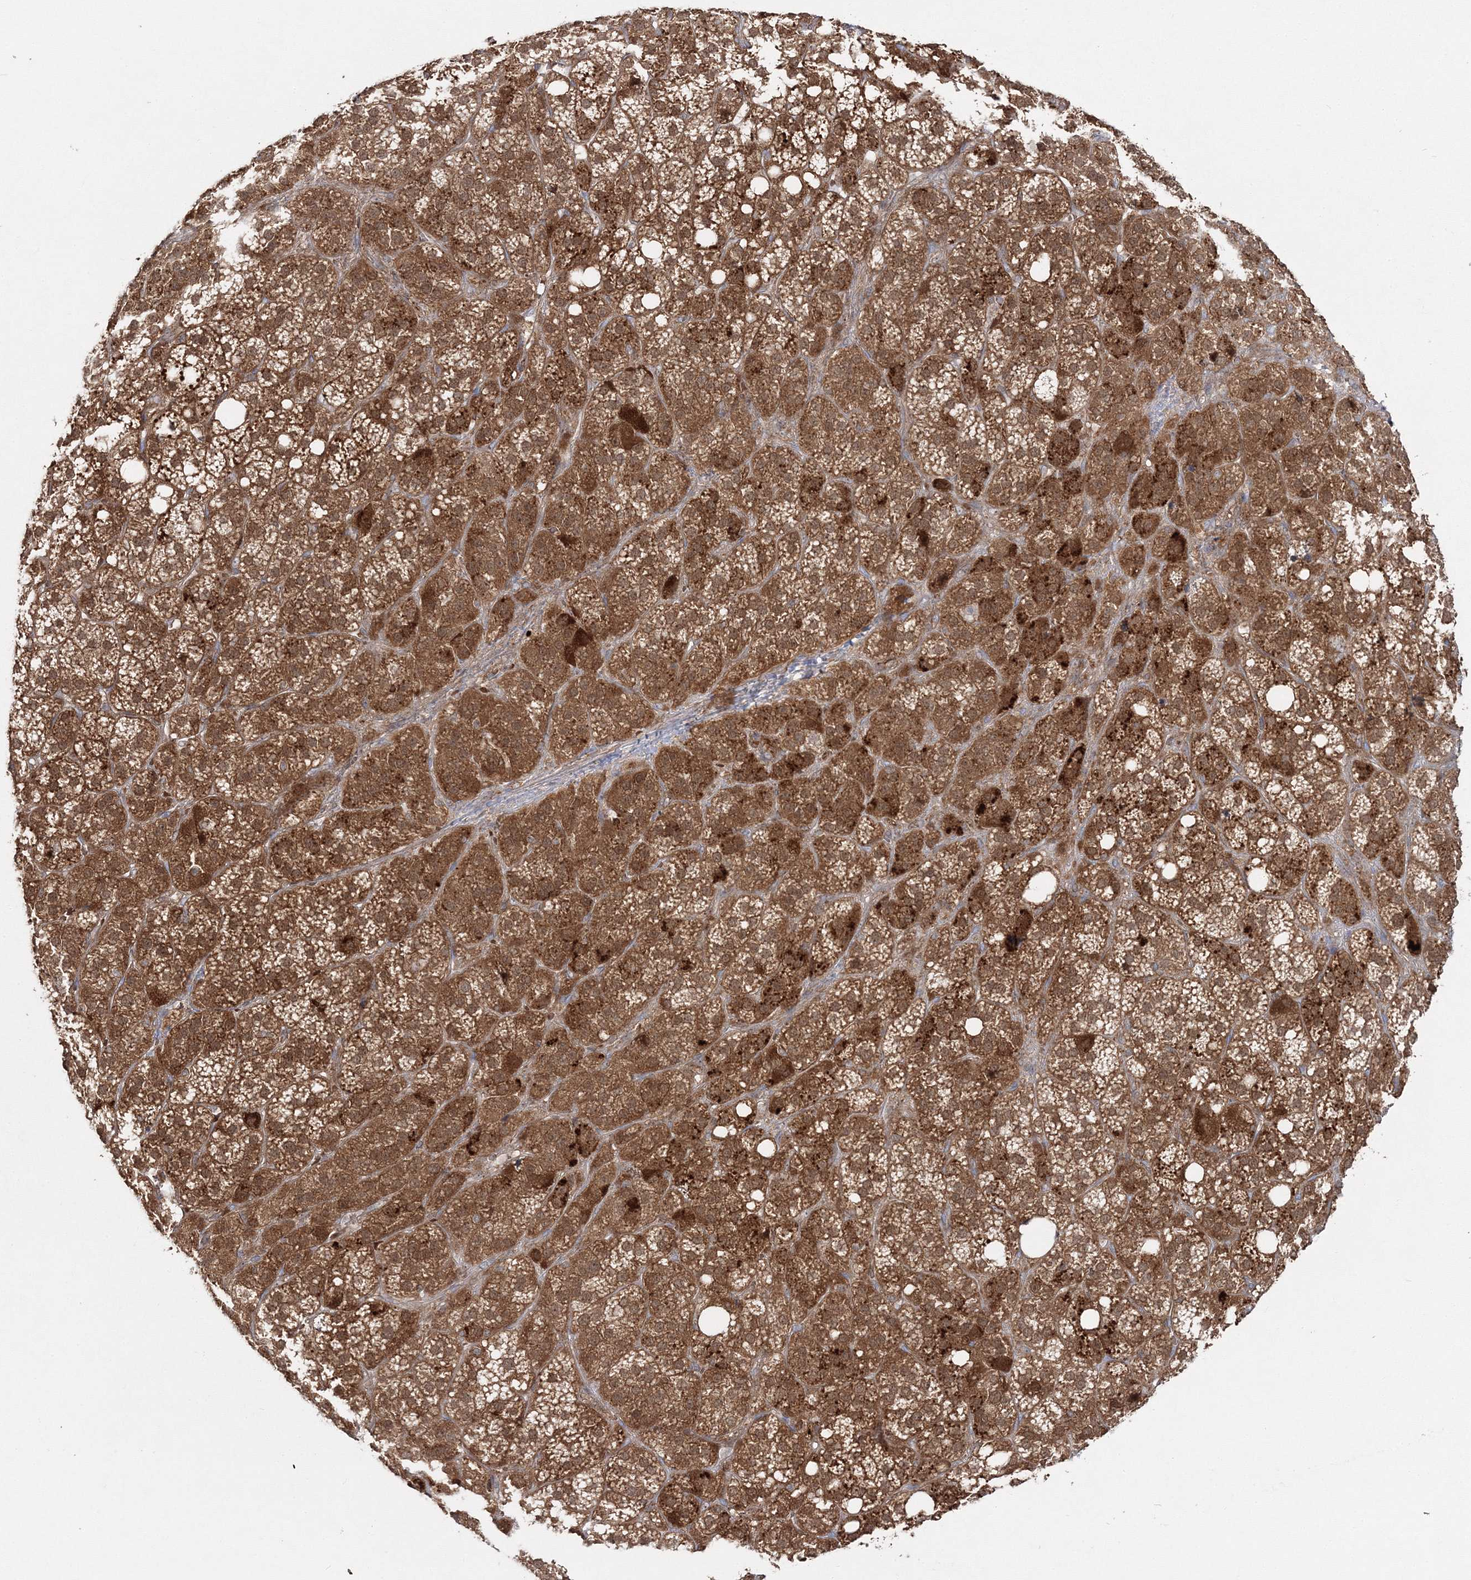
{"staining": {"intensity": "strong", "quantity": ">75%", "location": "cytoplasmic/membranous,nuclear"}, "tissue": "adrenal gland", "cell_type": "Glandular cells", "image_type": "normal", "snomed": [{"axis": "morphology", "description": "Normal tissue, NOS"}, {"axis": "topography", "description": "Adrenal gland"}], "caption": "Immunohistochemistry (DAB) staining of normal human adrenal gland demonstrates strong cytoplasmic/membranous,nuclear protein staining in about >75% of glandular cells.", "gene": "PCBD2", "patient": {"sex": "female", "age": 59}}